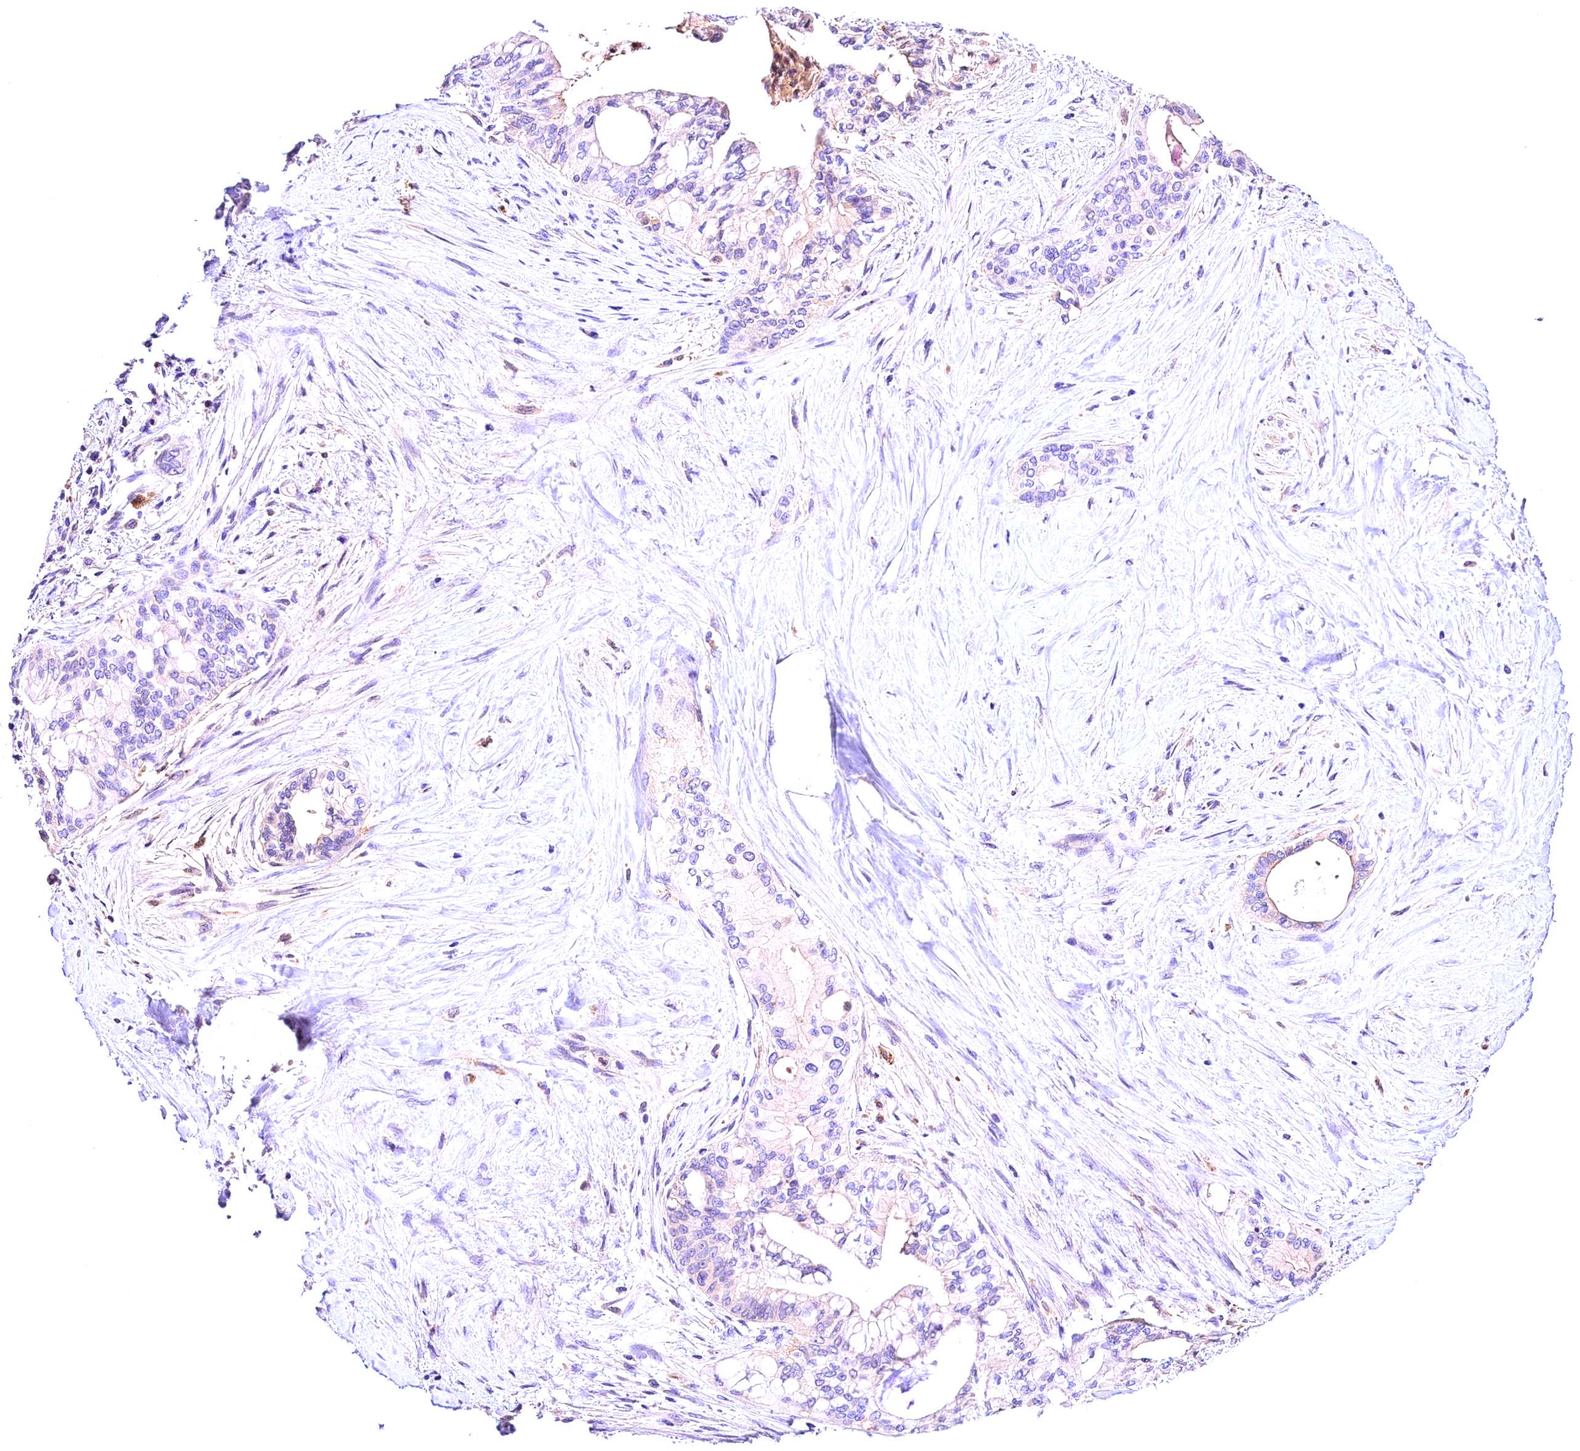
{"staining": {"intensity": "negative", "quantity": "none", "location": "none"}, "tissue": "pancreatic cancer", "cell_type": "Tumor cells", "image_type": "cancer", "snomed": [{"axis": "morphology", "description": "Adenocarcinoma, NOS"}, {"axis": "topography", "description": "Pancreas"}], "caption": "There is no significant positivity in tumor cells of pancreatic adenocarcinoma.", "gene": "ARMC6", "patient": {"sex": "male", "age": 46}}